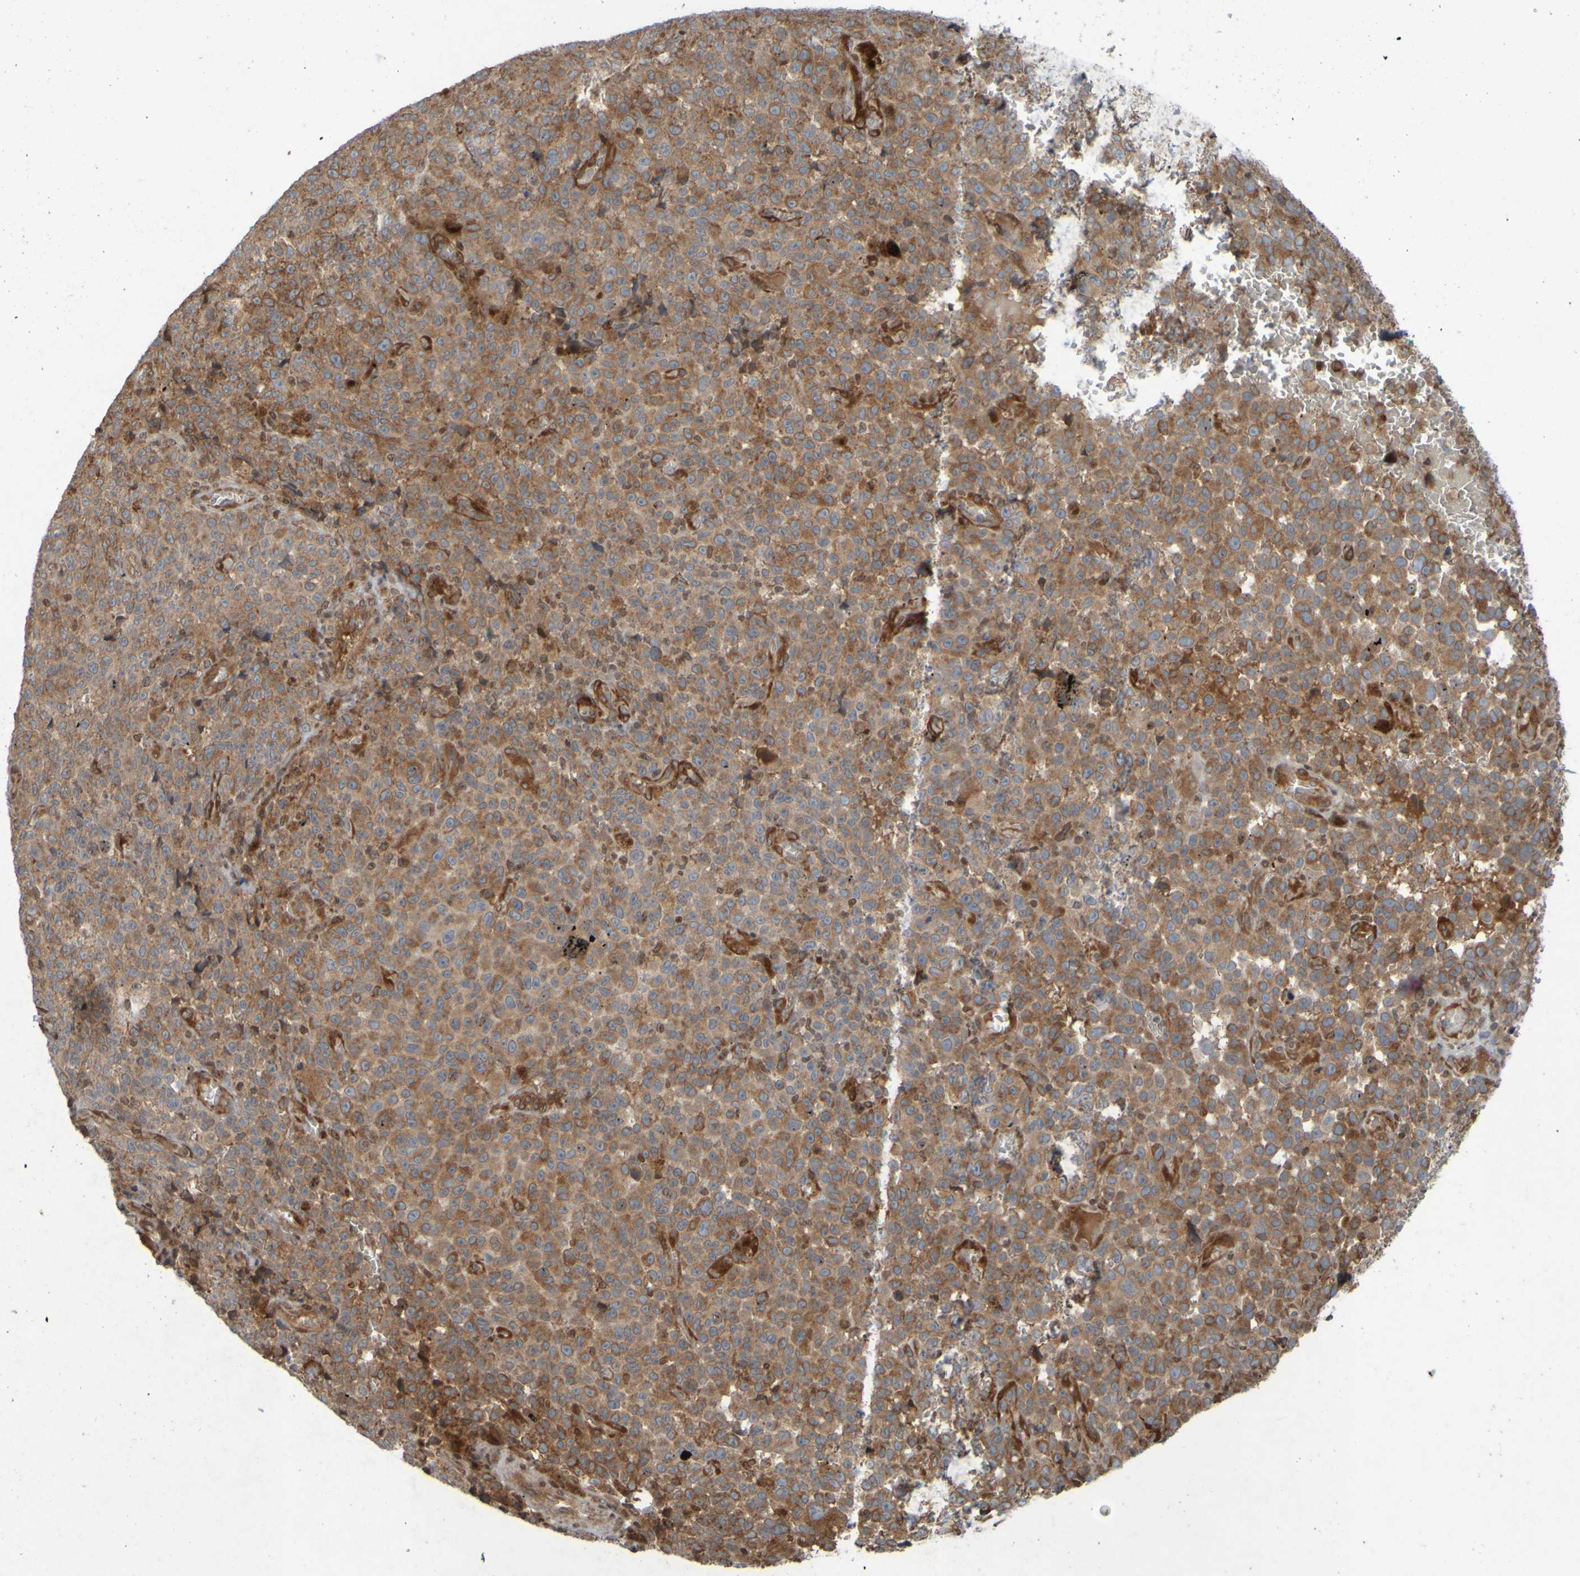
{"staining": {"intensity": "moderate", "quantity": ">75%", "location": "cytoplasmic/membranous"}, "tissue": "melanoma", "cell_type": "Tumor cells", "image_type": "cancer", "snomed": [{"axis": "morphology", "description": "Malignant melanoma, NOS"}, {"axis": "topography", "description": "Skin"}], "caption": "Malignant melanoma stained with DAB (3,3'-diaminobenzidine) immunohistochemistry (IHC) shows medium levels of moderate cytoplasmic/membranous expression in approximately >75% of tumor cells.", "gene": "GUCY1A1", "patient": {"sex": "female", "age": 82}}